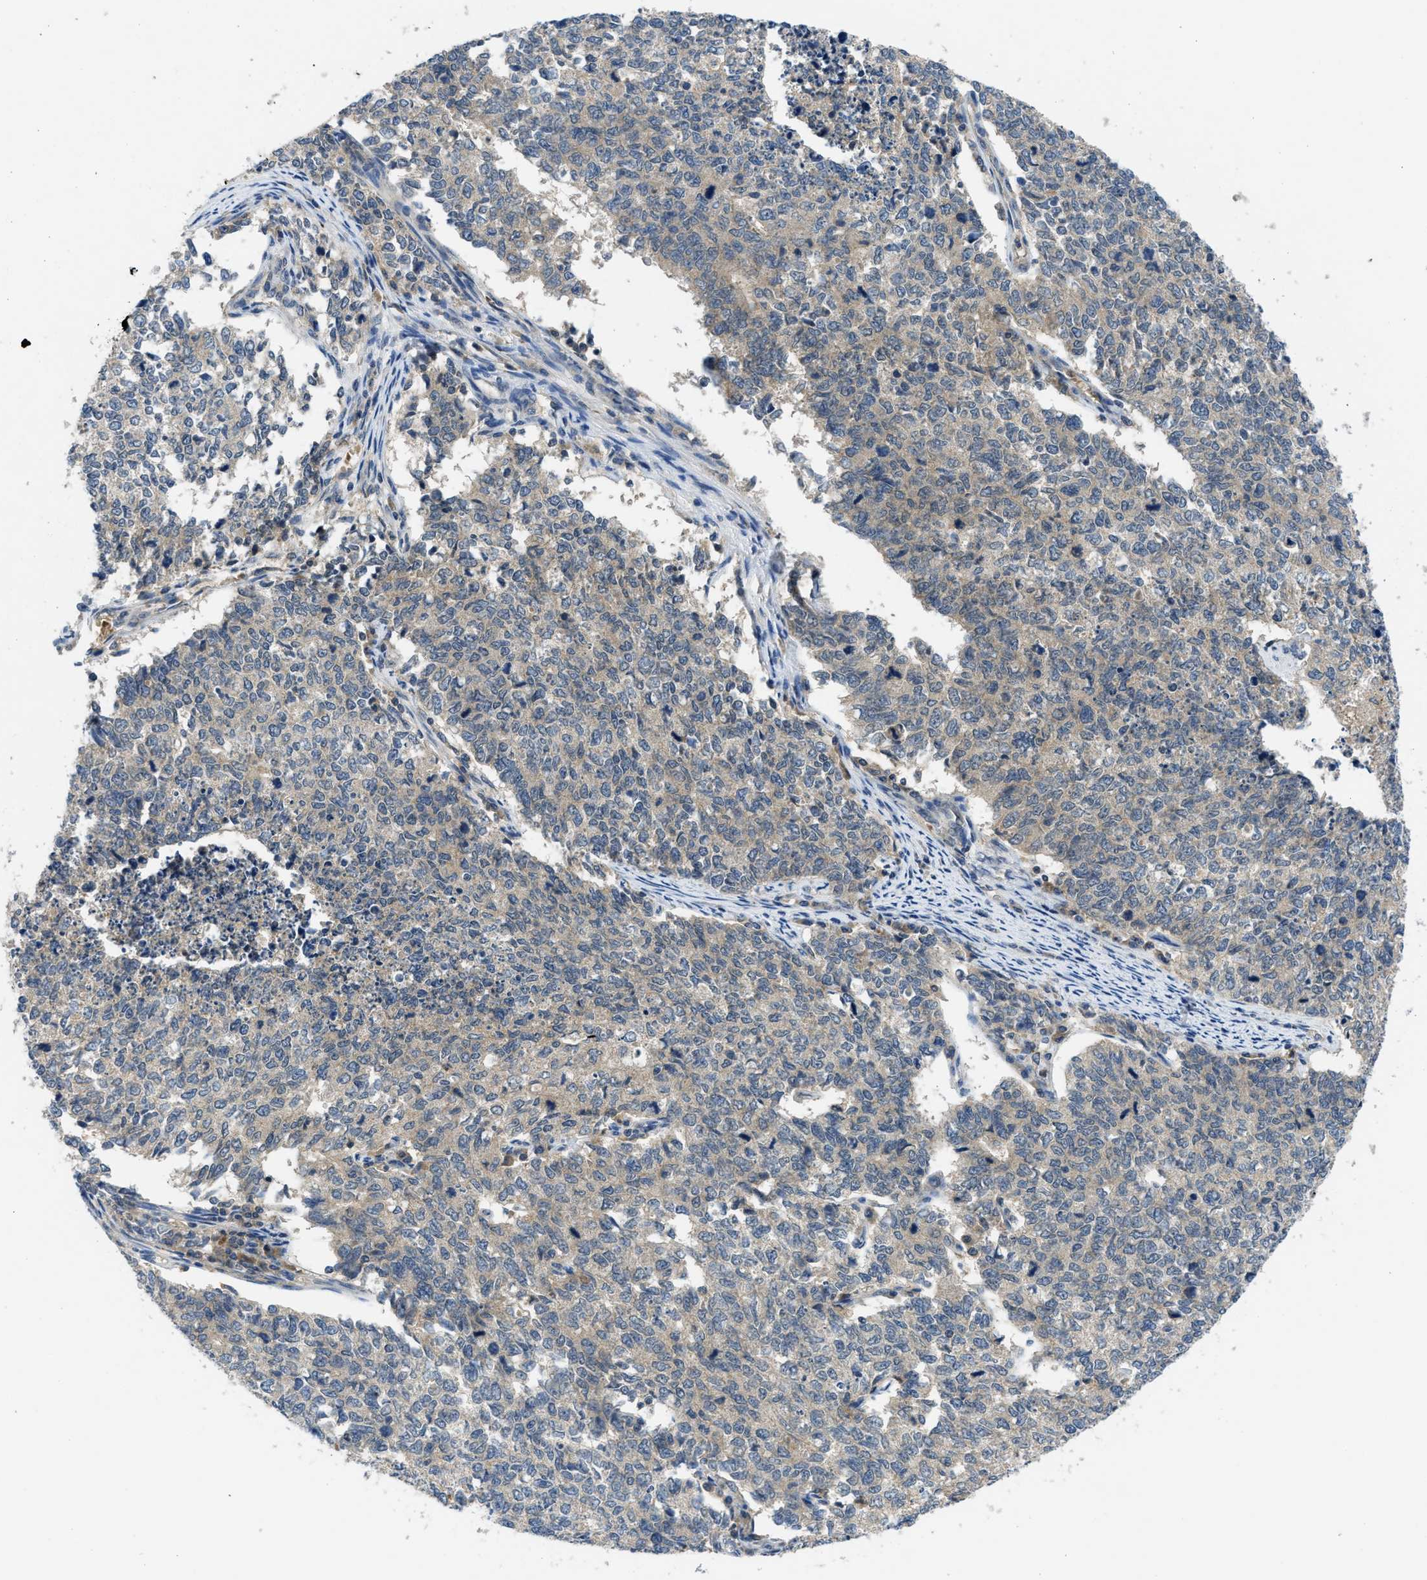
{"staining": {"intensity": "weak", "quantity": ">75%", "location": "cytoplasmic/membranous"}, "tissue": "cervical cancer", "cell_type": "Tumor cells", "image_type": "cancer", "snomed": [{"axis": "morphology", "description": "Squamous cell carcinoma, NOS"}, {"axis": "topography", "description": "Cervix"}], "caption": "The histopathology image demonstrates immunohistochemical staining of squamous cell carcinoma (cervical). There is weak cytoplasmic/membranous expression is present in about >75% of tumor cells. The staining is performed using DAB brown chromogen to label protein expression. The nuclei are counter-stained blue using hematoxylin.", "gene": "PDE7A", "patient": {"sex": "female", "age": 63}}